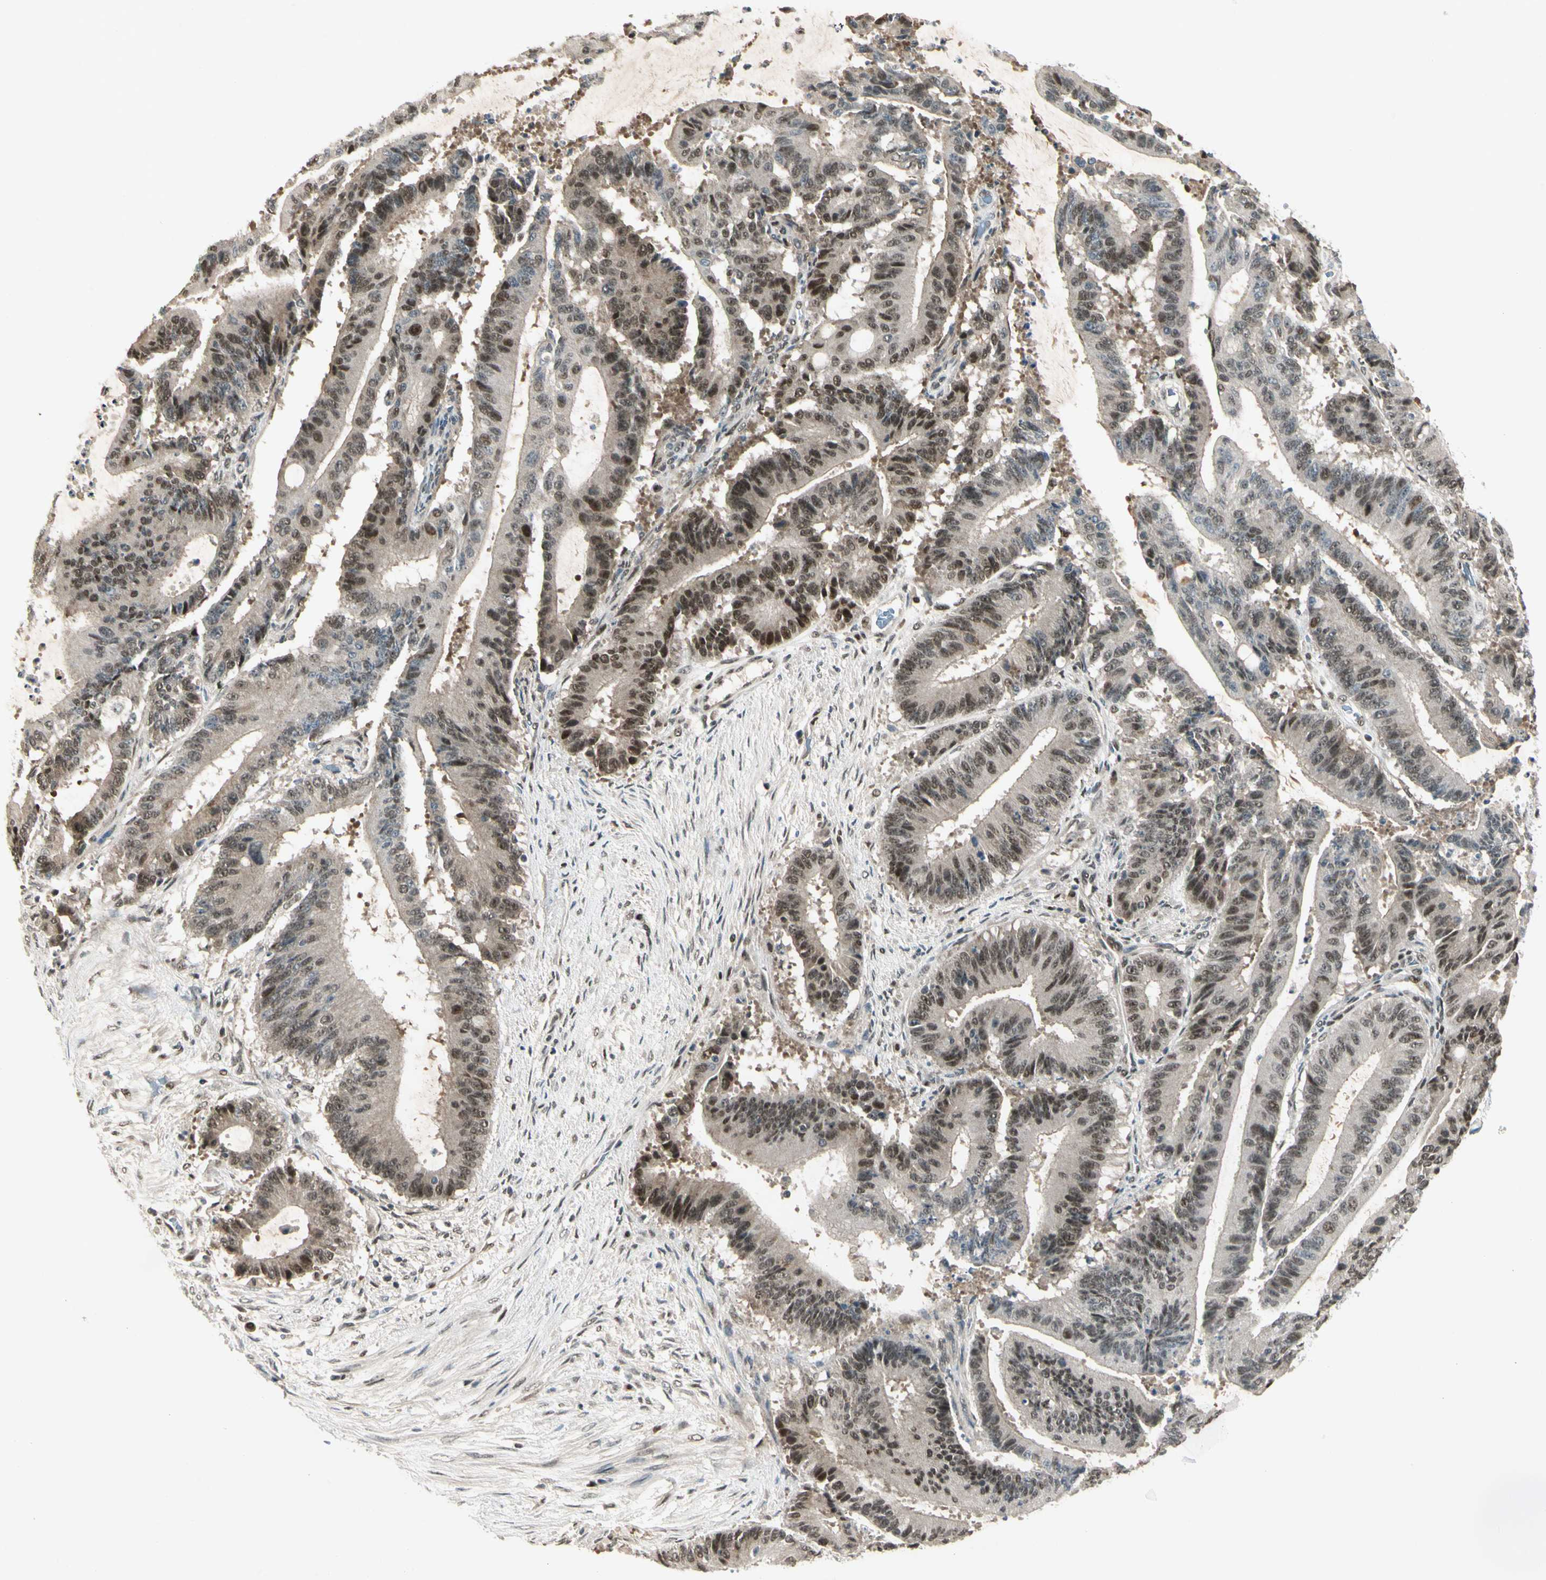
{"staining": {"intensity": "strong", "quantity": ">75%", "location": "nuclear"}, "tissue": "liver cancer", "cell_type": "Tumor cells", "image_type": "cancer", "snomed": [{"axis": "morphology", "description": "Cholangiocarcinoma"}, {"axis": "topography", "description": "Liver"}], "caption": "IHC staining of liver cholangiocarcinoma, which demonstrates high levels of strong nuclear staining in approximately >75% of tumor cells indicating strong nuclear protein expression. The staining was performed using DAB (3,3'-diaminobenzidine) (brown) for protein detection and nuclei were counterstained in hematoxylin (blue).", "gene": "GTF3A", "patient": {"sex": "female", "age": 73}}